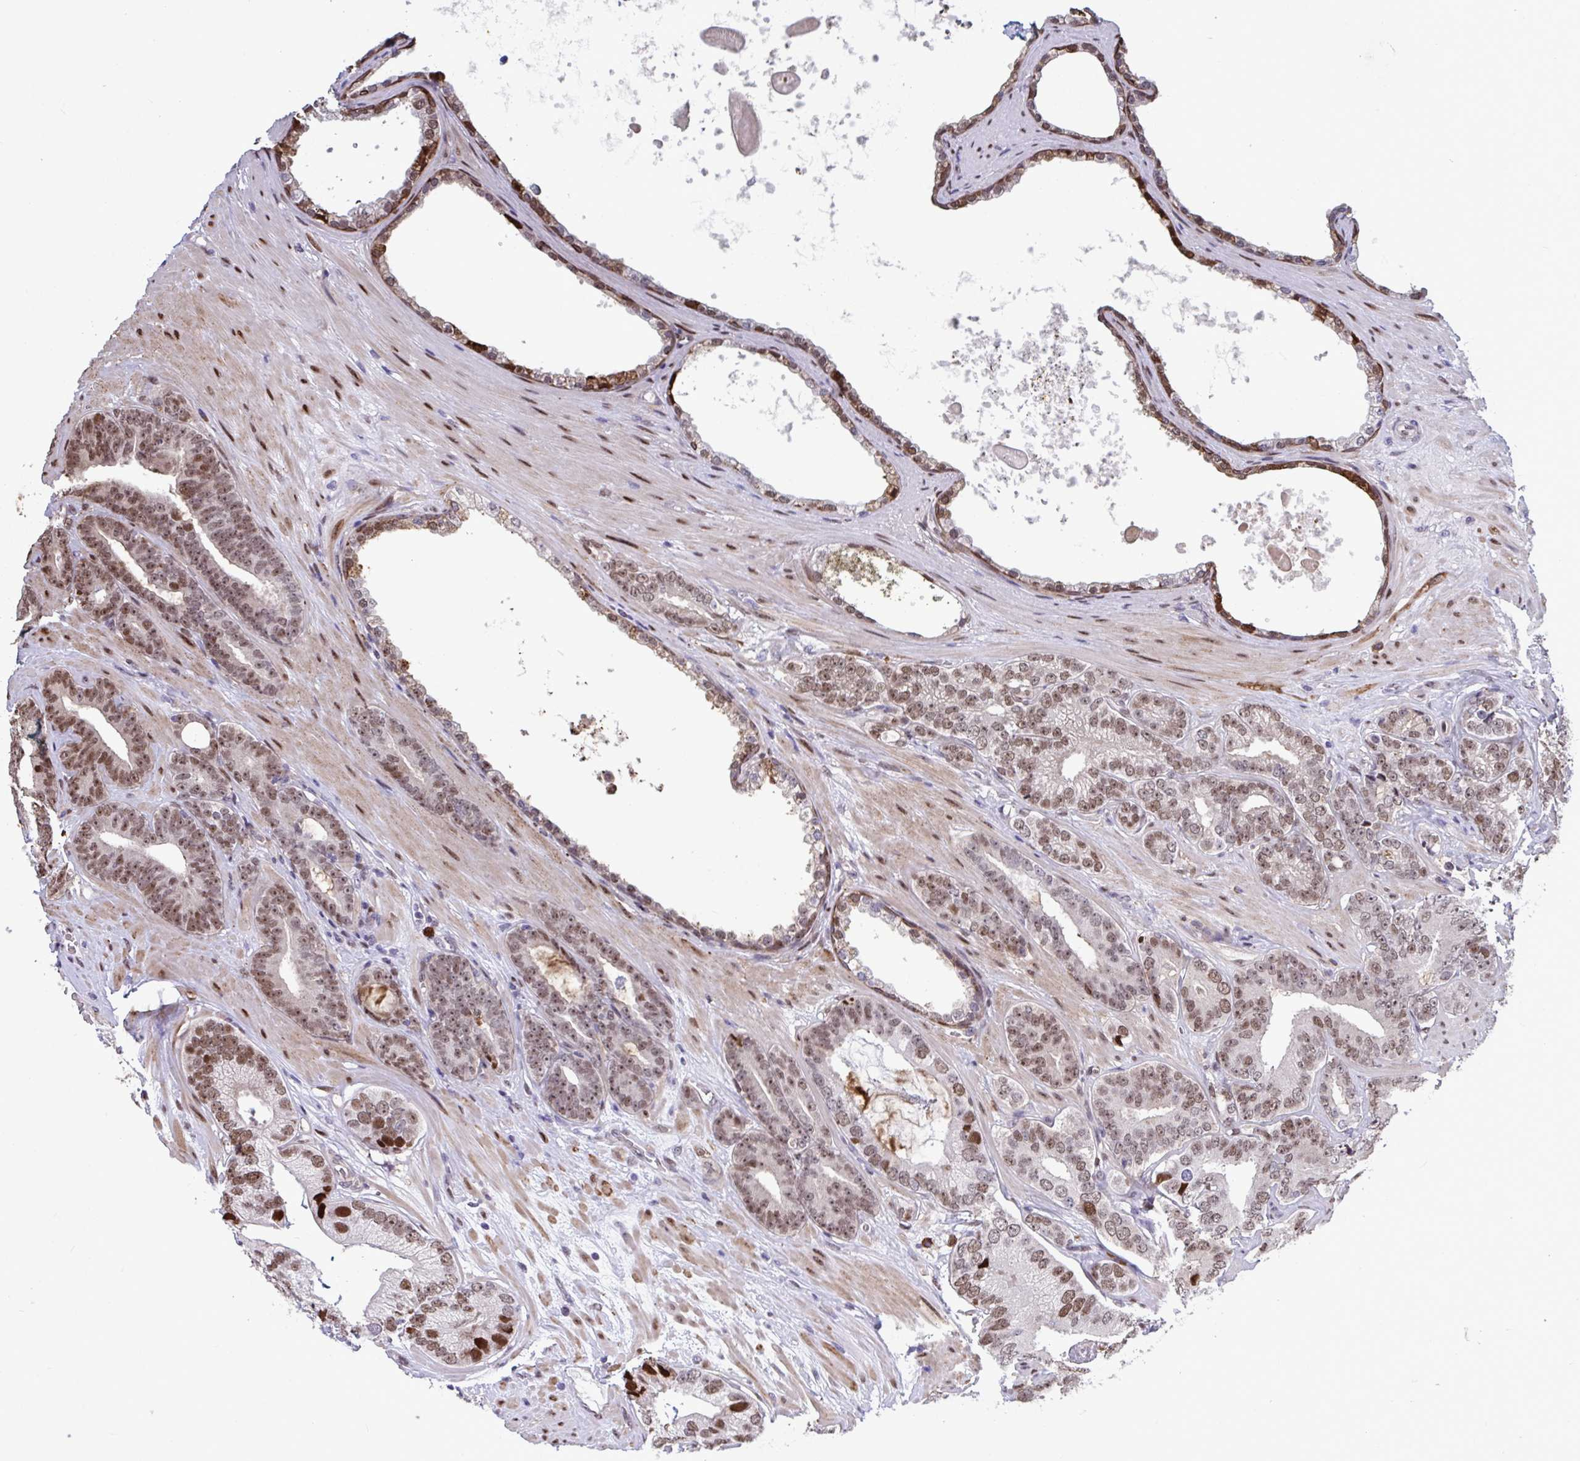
{"staining": {"intensity": "moderate", "quantity": ">75%", "location": "nuclear"}, "tissue": "prostate cancer", "cell_type": "Tumor cells", "image_type": "cancer", "snomed": [{"axis": "morphology", "description": "Adenocarcinoma, Low grade"}, {"axis": "topography", "description": "Prostate"}], "caption": "A high-resolution image shows IHC staining of prostate cancer (adenocarcinoma (low-grade)), which exhibits moderate nuclear staining in about >75% of tumor cells. (DAB (3,3'-diaminobenzidine) IHC, brown staining for protein, blue staining for nuclei).", "gene": "PELI2", "patient": {"sex": "male", "age": 61}}